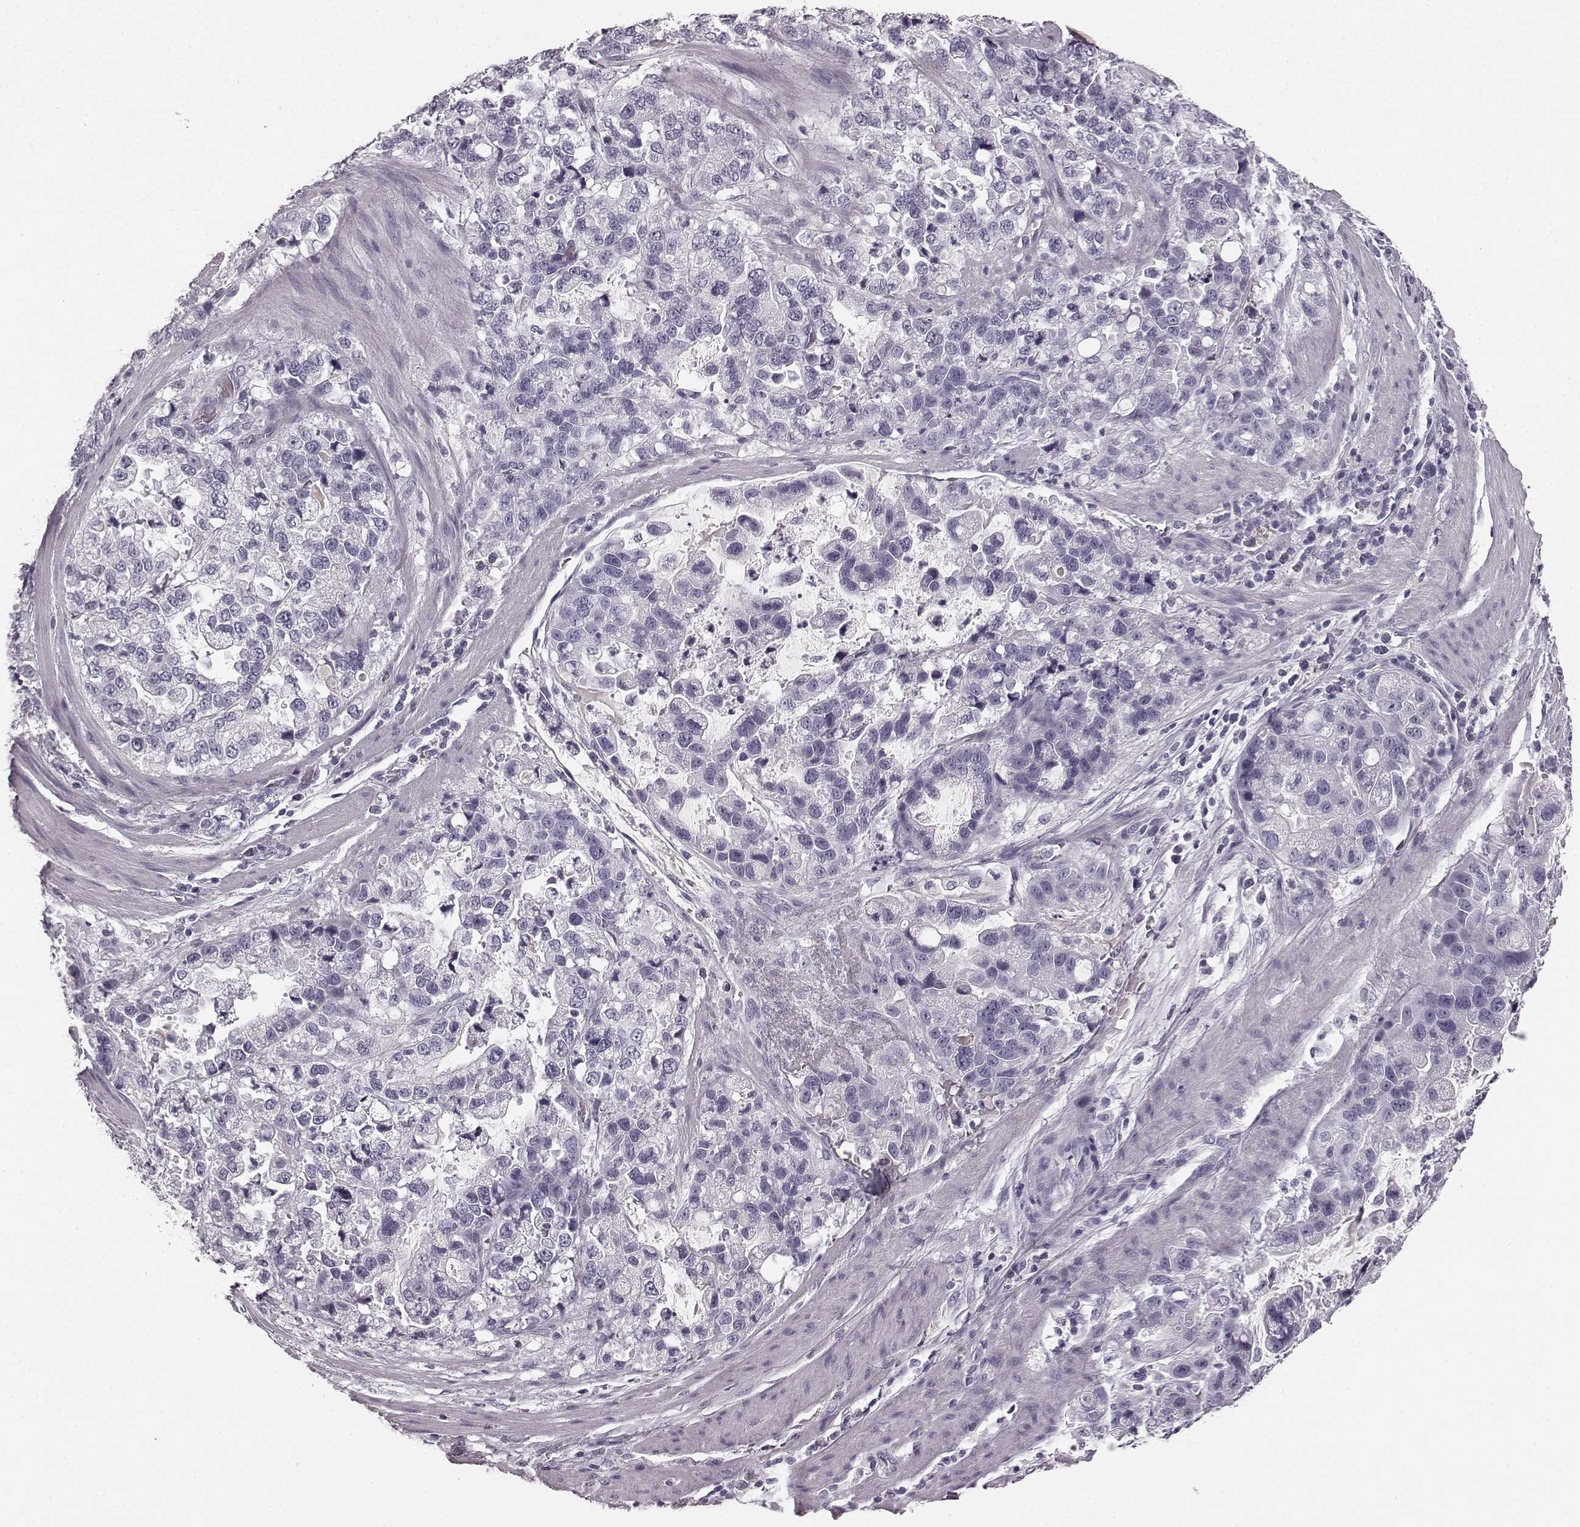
{"staining": {"intensity": "negative", "quantity": "none", "location": "none"}, "tissue": "stomach cancer", "cell_type": "Tumor cells", "image_type": "cancer", "snomed": [{"axis": "morphology", "description": "Adenocarcinoma, NOS"}, {"axis": "topography", "description": "Stomach"}], "caption": "Immunohistochemical staining of stomach adenocarcinoma reveals no significant expression in tumor cells.", "gene": "TMPRSS15", "patient": {"sex": "male", "age": 59}}